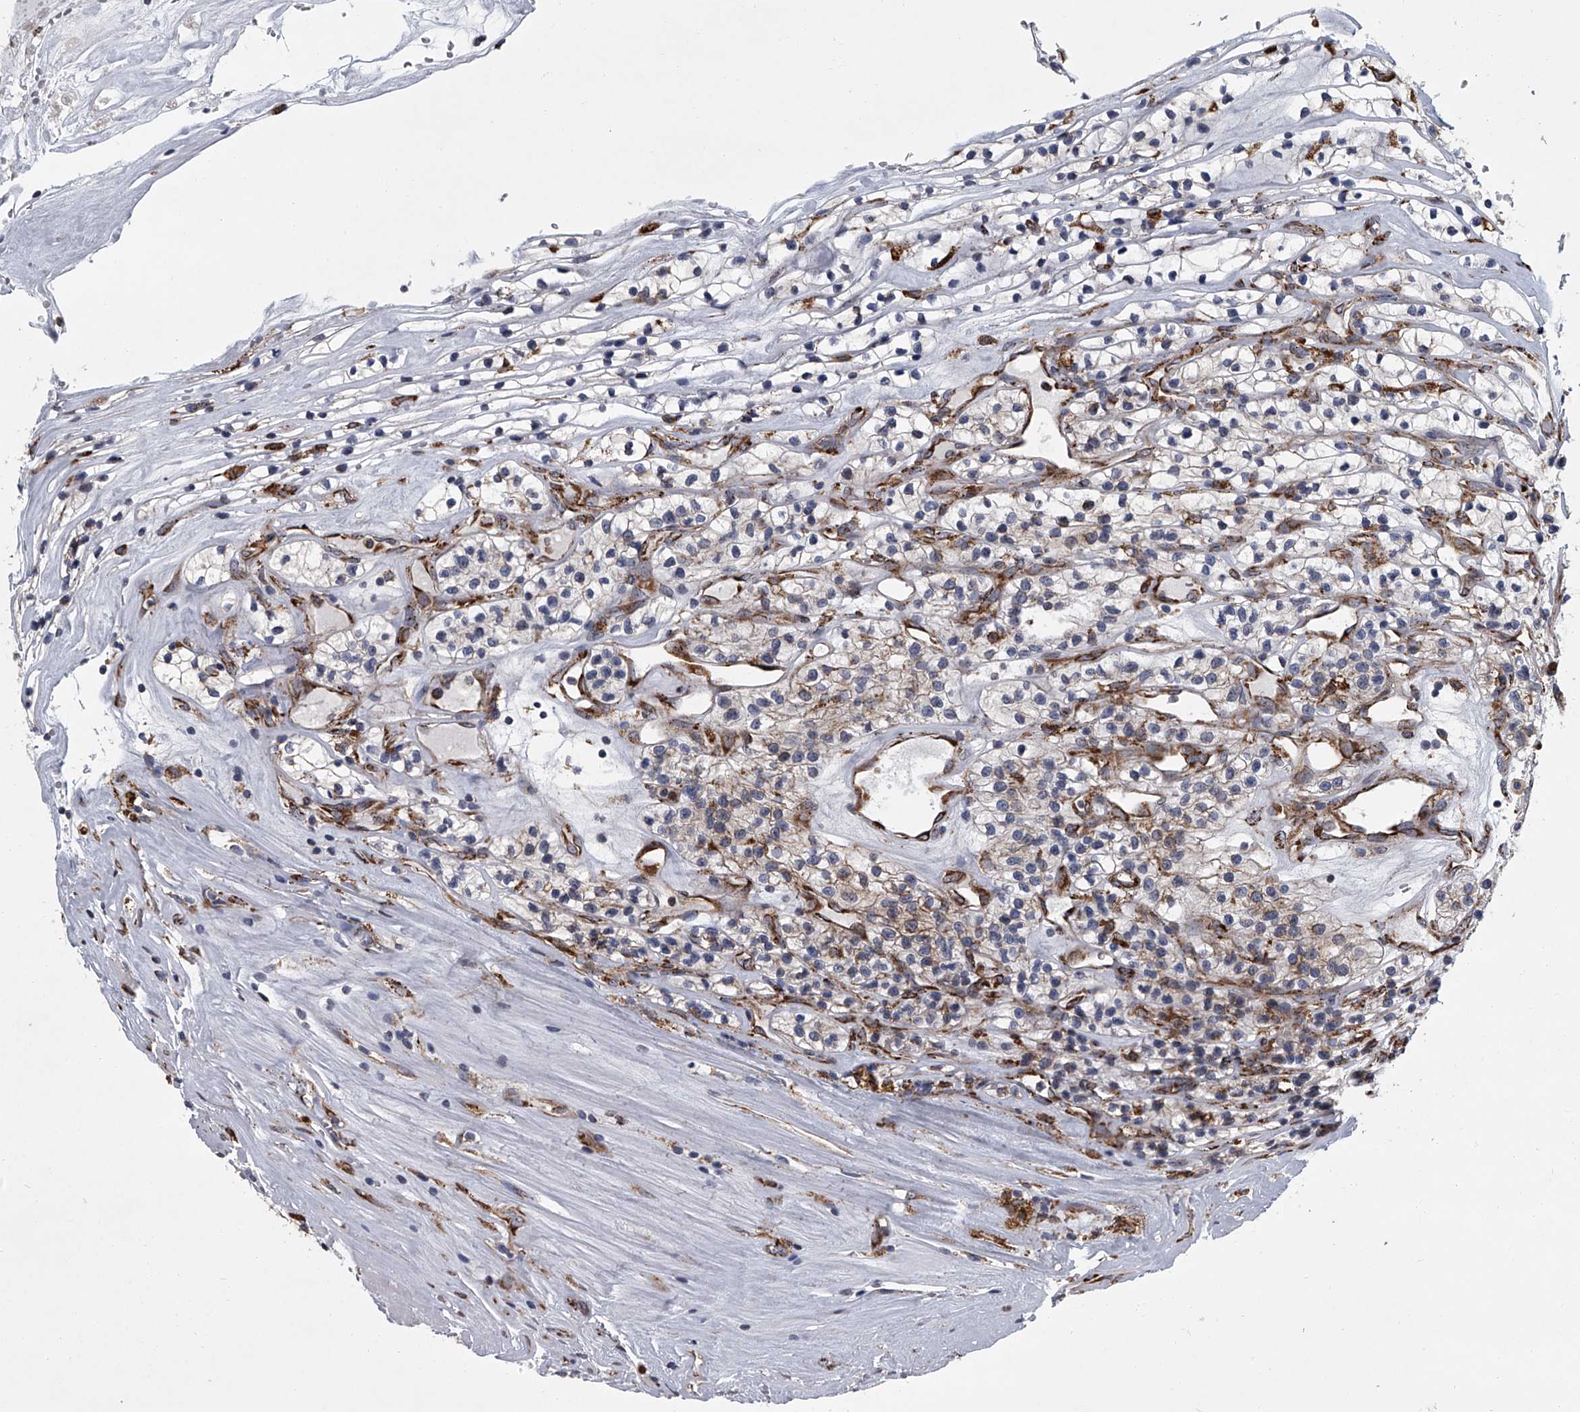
{"staining": {"intensity": "negative", "quantity": "none", "location": "none"}, "tissue": "renal cancer", "cell_type": "Tumor cells", "image_type": "cancer", "snomed": [{"axis": "morphology", "description": "Adenocarcinoma, NOS"}, {"axis": "topography", "description": "Kidney"}], "caption": "Immunohistochemistry (IHC) image of renal cancer (adenocarcinoma) stained for a protein (brown), which demonstrates no expression in tumor cells. Nuclei are stained in blue.", "gene": "TMEM63C", "patient": {"sex": "female", "age": 57}}